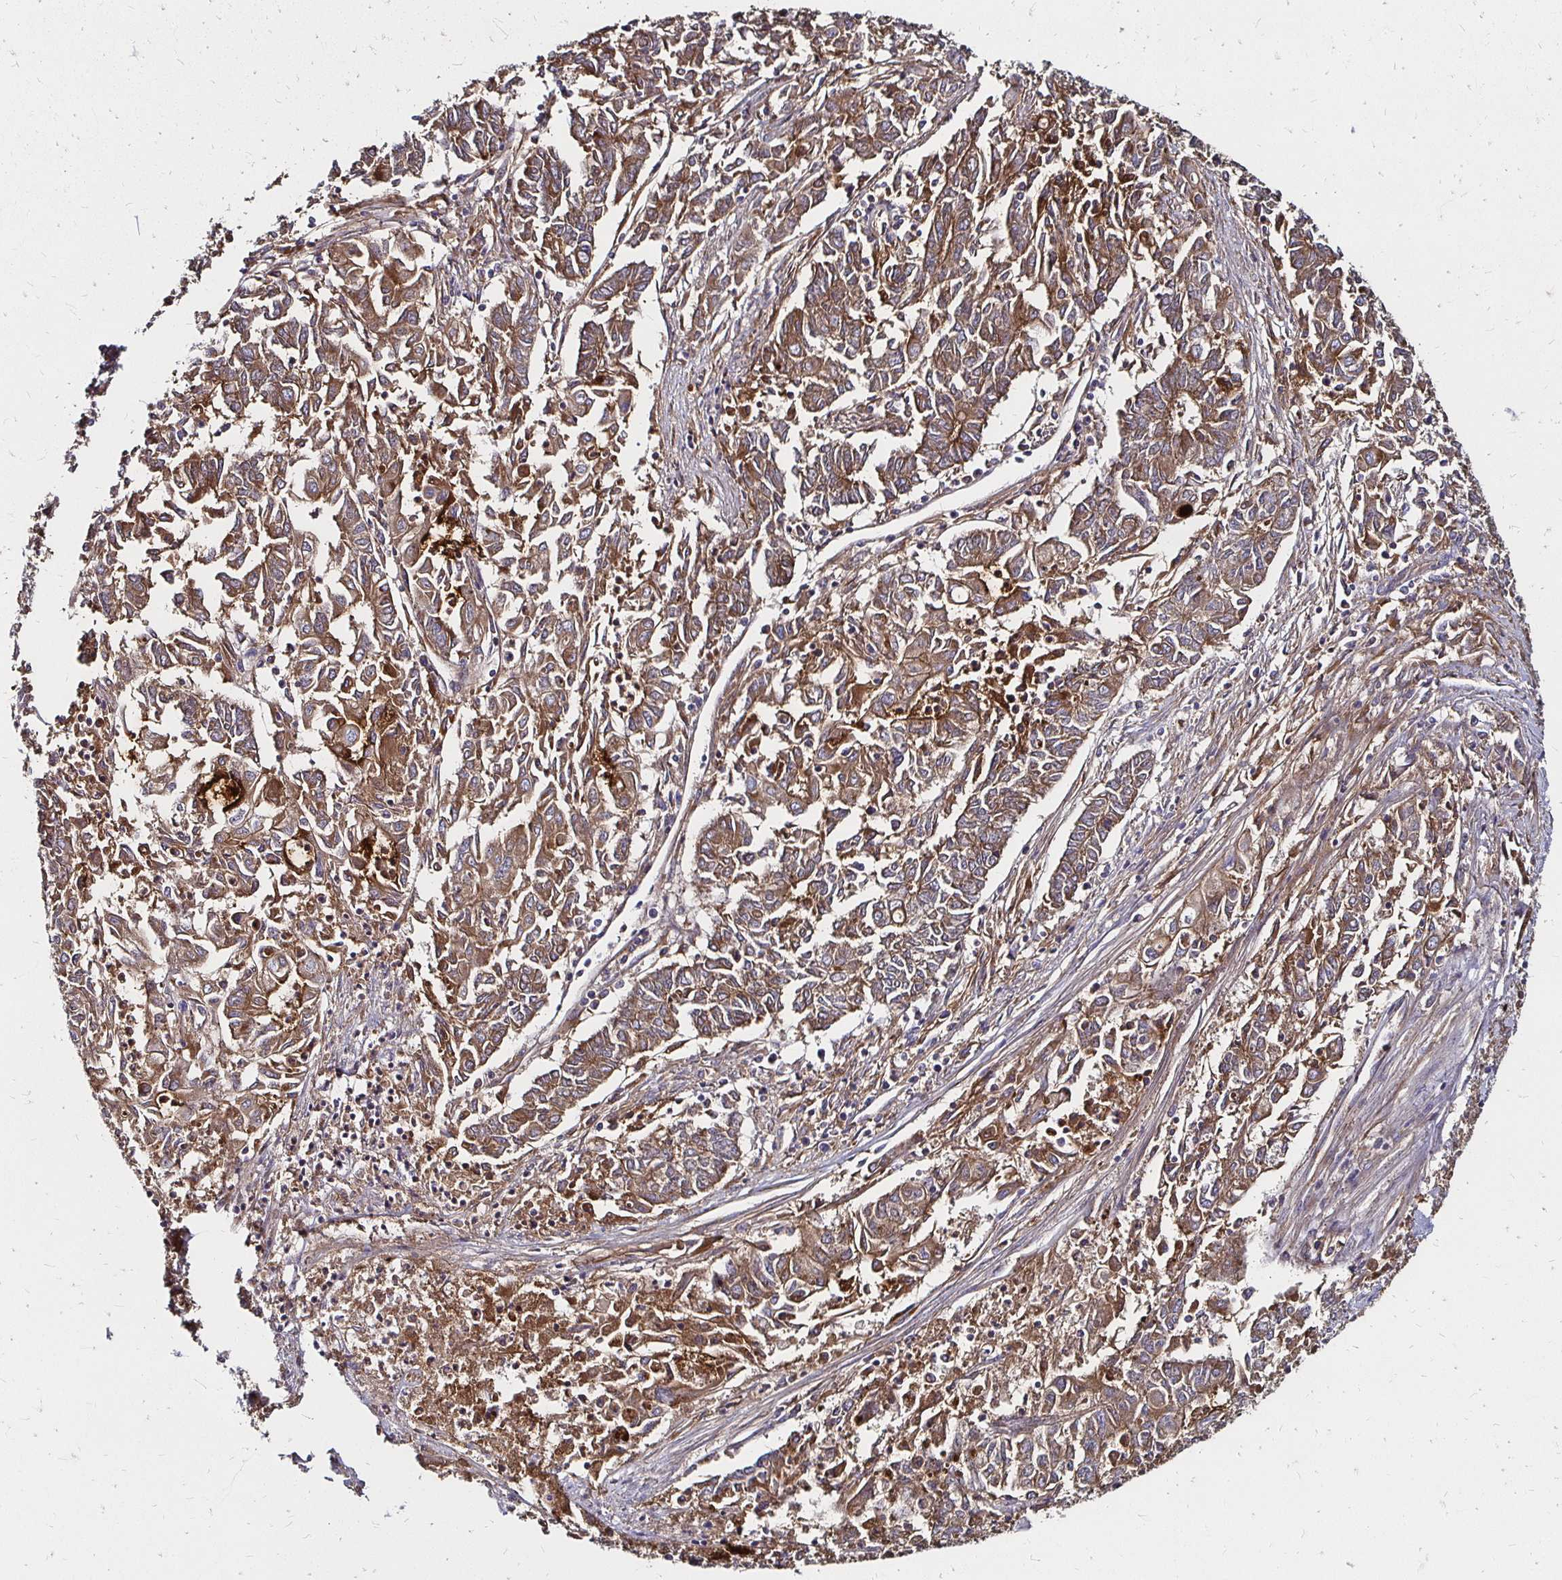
{"staining": {"intensity": "moderate", "quantity": ">75%", "location": "cytoplasmic/membranous"}, "tissue": "endometrial cancer", "cell_type": "Tumor cells", "image_type": "cancer", "snomed": [{"axis": "morphology", "description": "Adenocarcinoma, NOS"}, {"axis": "topography", "description": "Endometrium"}], "caption": "Adenocarcinoma (endometrial) tissue shows moderate cytoplasmic/membranous positivity in about >75% of tumor cells, visualized by immunohistochemistry.", "gene": "NCSTN", "patient": {"sex": "female", "age": 54}}